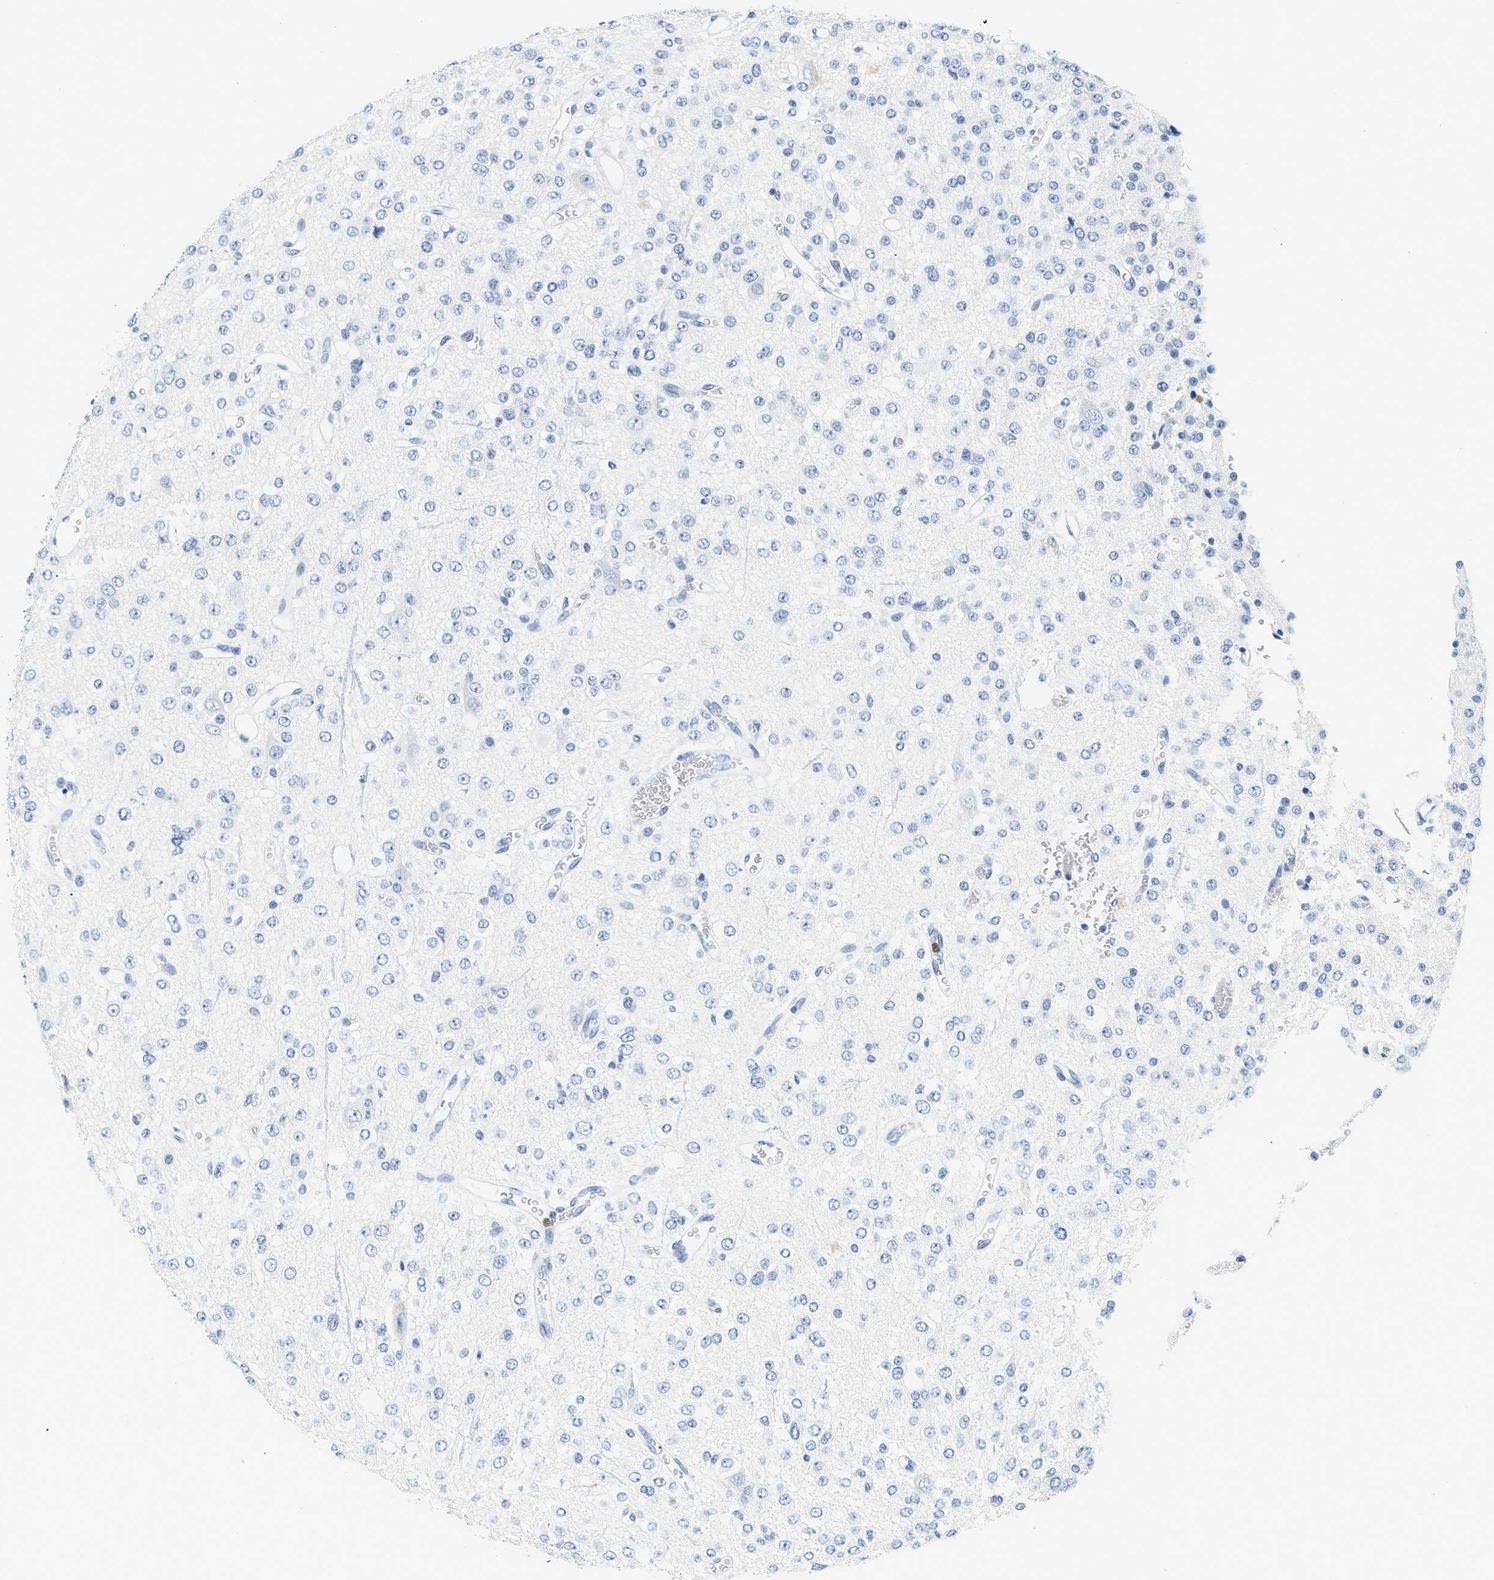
{"staining": {"intensity": "negative", "quantity": "none", "location": "none"}, "tissue": "glioma", "cell_type": "Tumor cells", "image_type": "cancer", "snomed": [{"axis": "morphology", "description": "Glioma, malignant, Low grade"}, {"axis": "topography", "description": "Brain"}], "caption": "Tumor cells are negative for protein expression in human malignant glioma (low-grade).", "gene": "LCN2", "patient": {"sex": "male", "age": 38}}